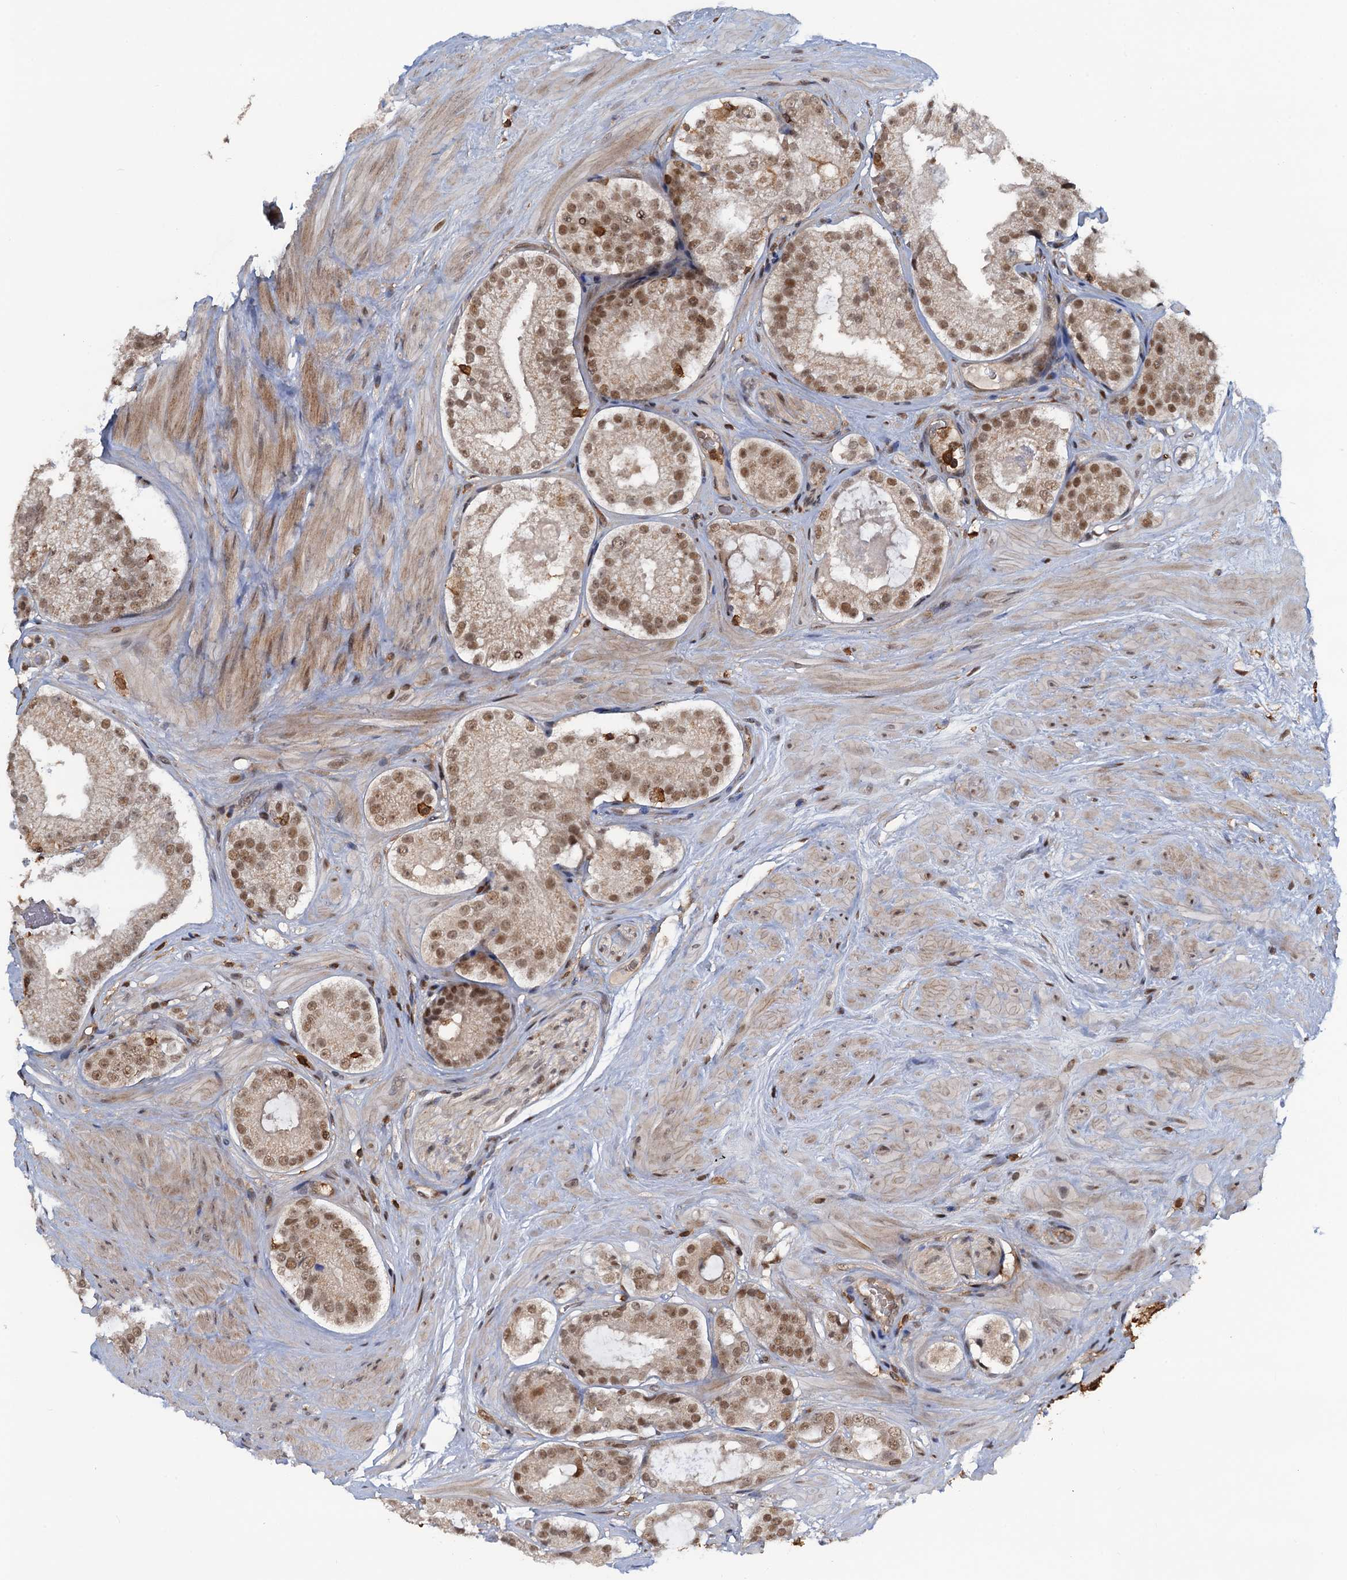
{"staining": {"intensity": "moderate", "quantity": ">75%", "location": "nuclear"}, "tissue": "prostate cancer", "cell_type": "Tumor cells", "image_type": "cancer", "snomed": [{"axis": "morphology", "description": "Adenocarcinoma, High grade"}, {"axis": "topography", "description": "Prostate"}], "caption": "DAB immunohistochemical staining of human prostate adenocarcinoma (high-grade) exhibits moderate nuclear protein positivity in about >75% of tumor cells.", "gene": "ZNF609", "patient": {"sex": "male", "age": 65}}